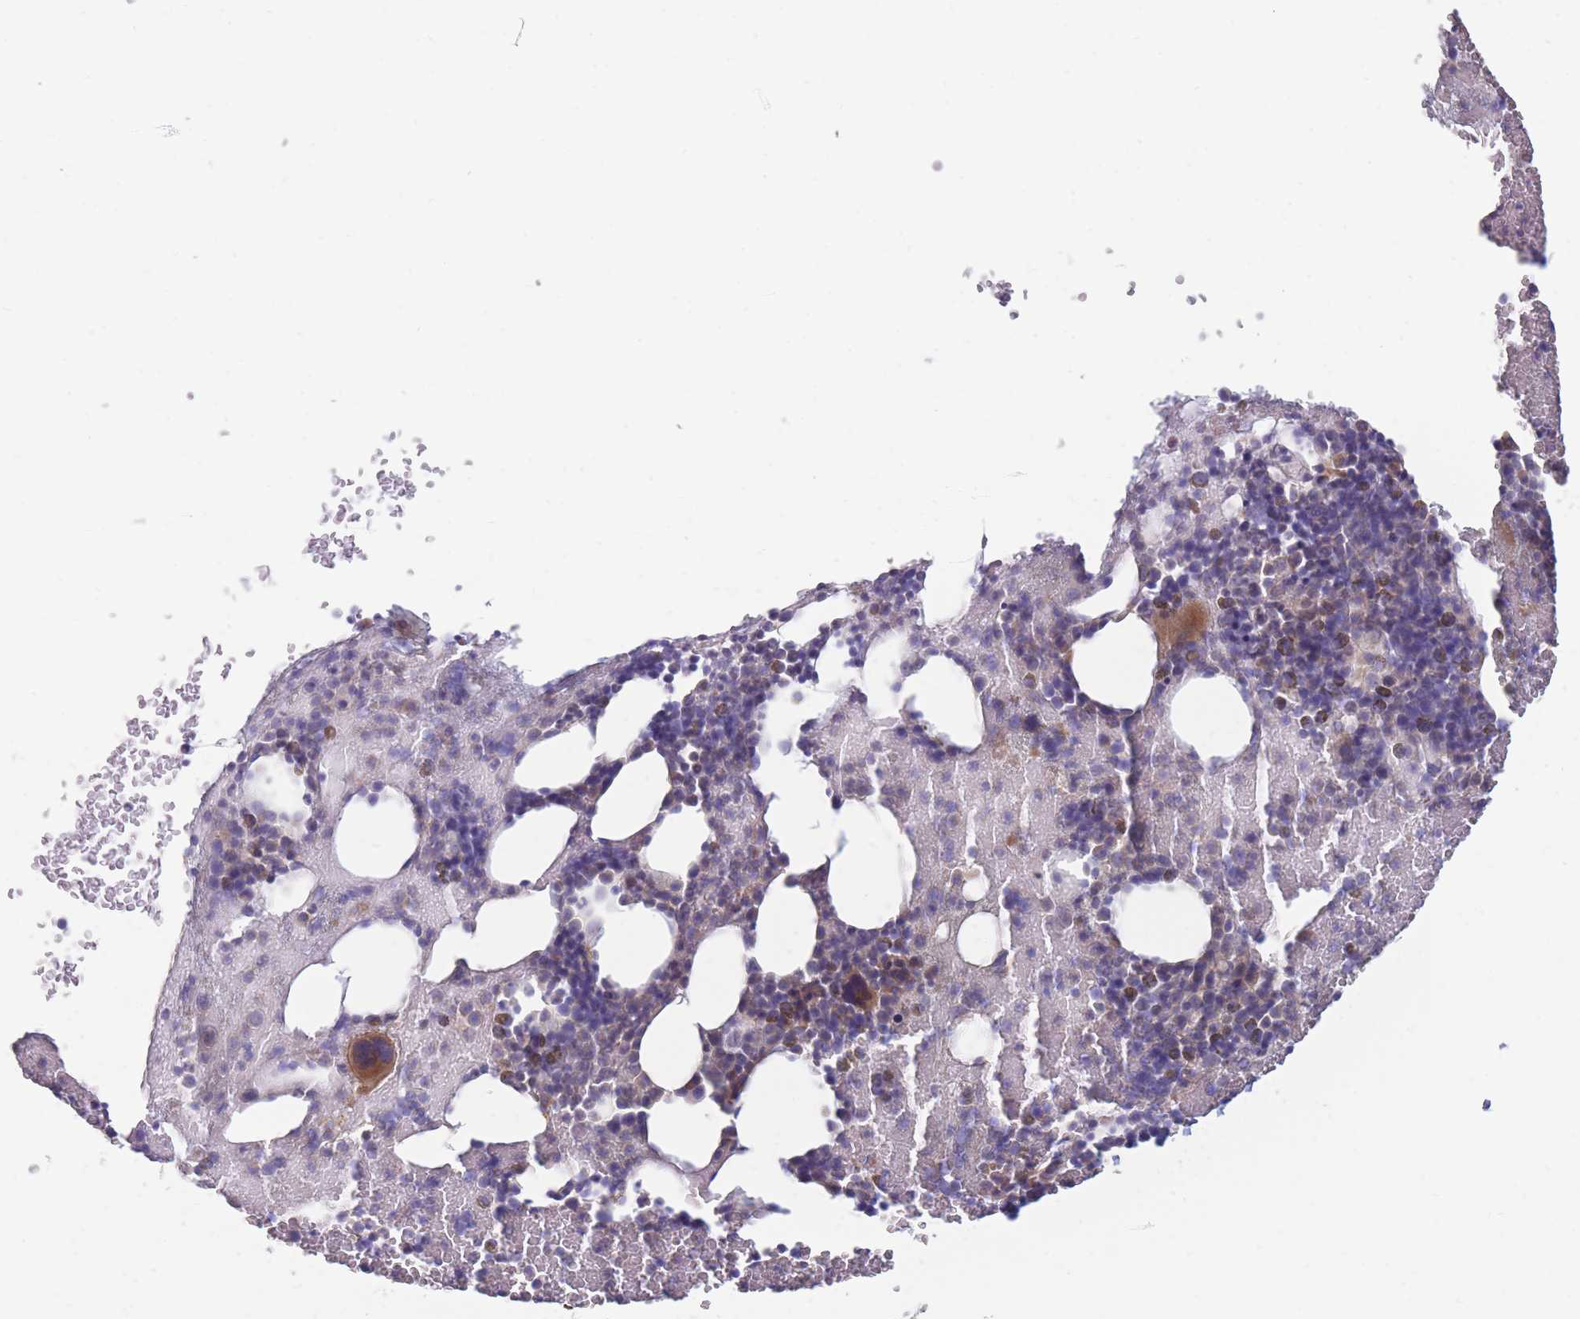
{"staining": {"intensity": "moderate", "quantity": "<25%", "location": "cytoplasmic/membranous"}, "tissue": "bone marrow", "cell_type": "Hematopoietic cells", "image_type": "normal", "snomed": [{"axis": "morphology", "description": "Normal tissue, NOS"}, {"axis": "topography", "description": "Bone marrow"}], "caption": "A photomicrograph showing moderate cytoplasmic/membranous expression in about <25% of hematopoietic cells in benign bone marrow, as visualized by brown immunohistochemical staining.", "gene": "PNPLA5", "patient": {"sex": "male", "age": 26}}